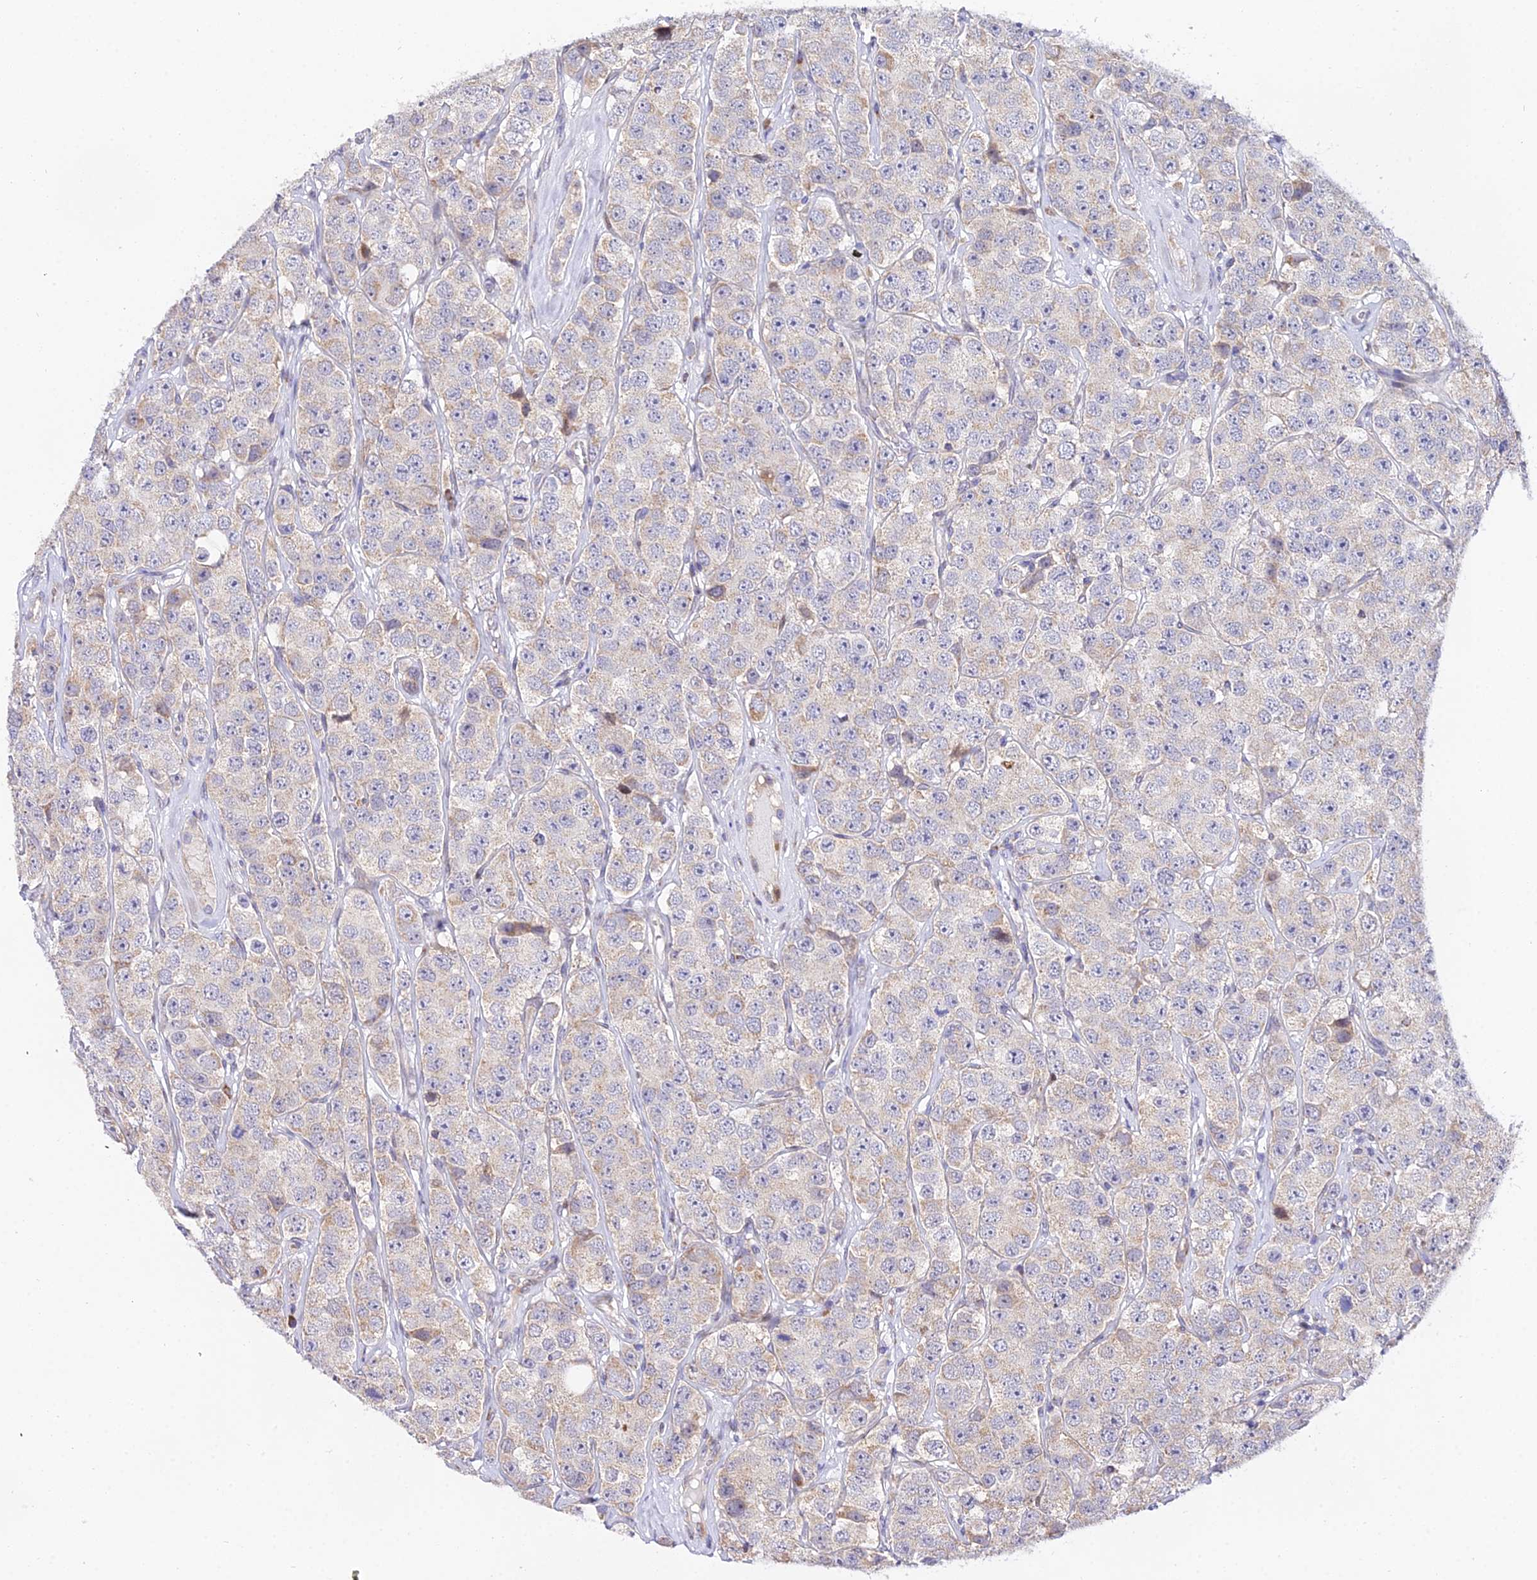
{"staining": {"intensity": "negative", "quantity": "none", "location": "none"}, "tissue": "testis cancer", "cell_type": "Tumor cells", "image_type": "cancer", "snomed": [{"axis": "morphology", "description": "Seminoma, NOS"}, {"axis": "topography", "description": "Testis"}], "caption": "The IHC image has no significant staining in tumor cells of testis cancer tissue.", "gene": "ATP5PB", "patient": {"sex": "male", "age": 28}}